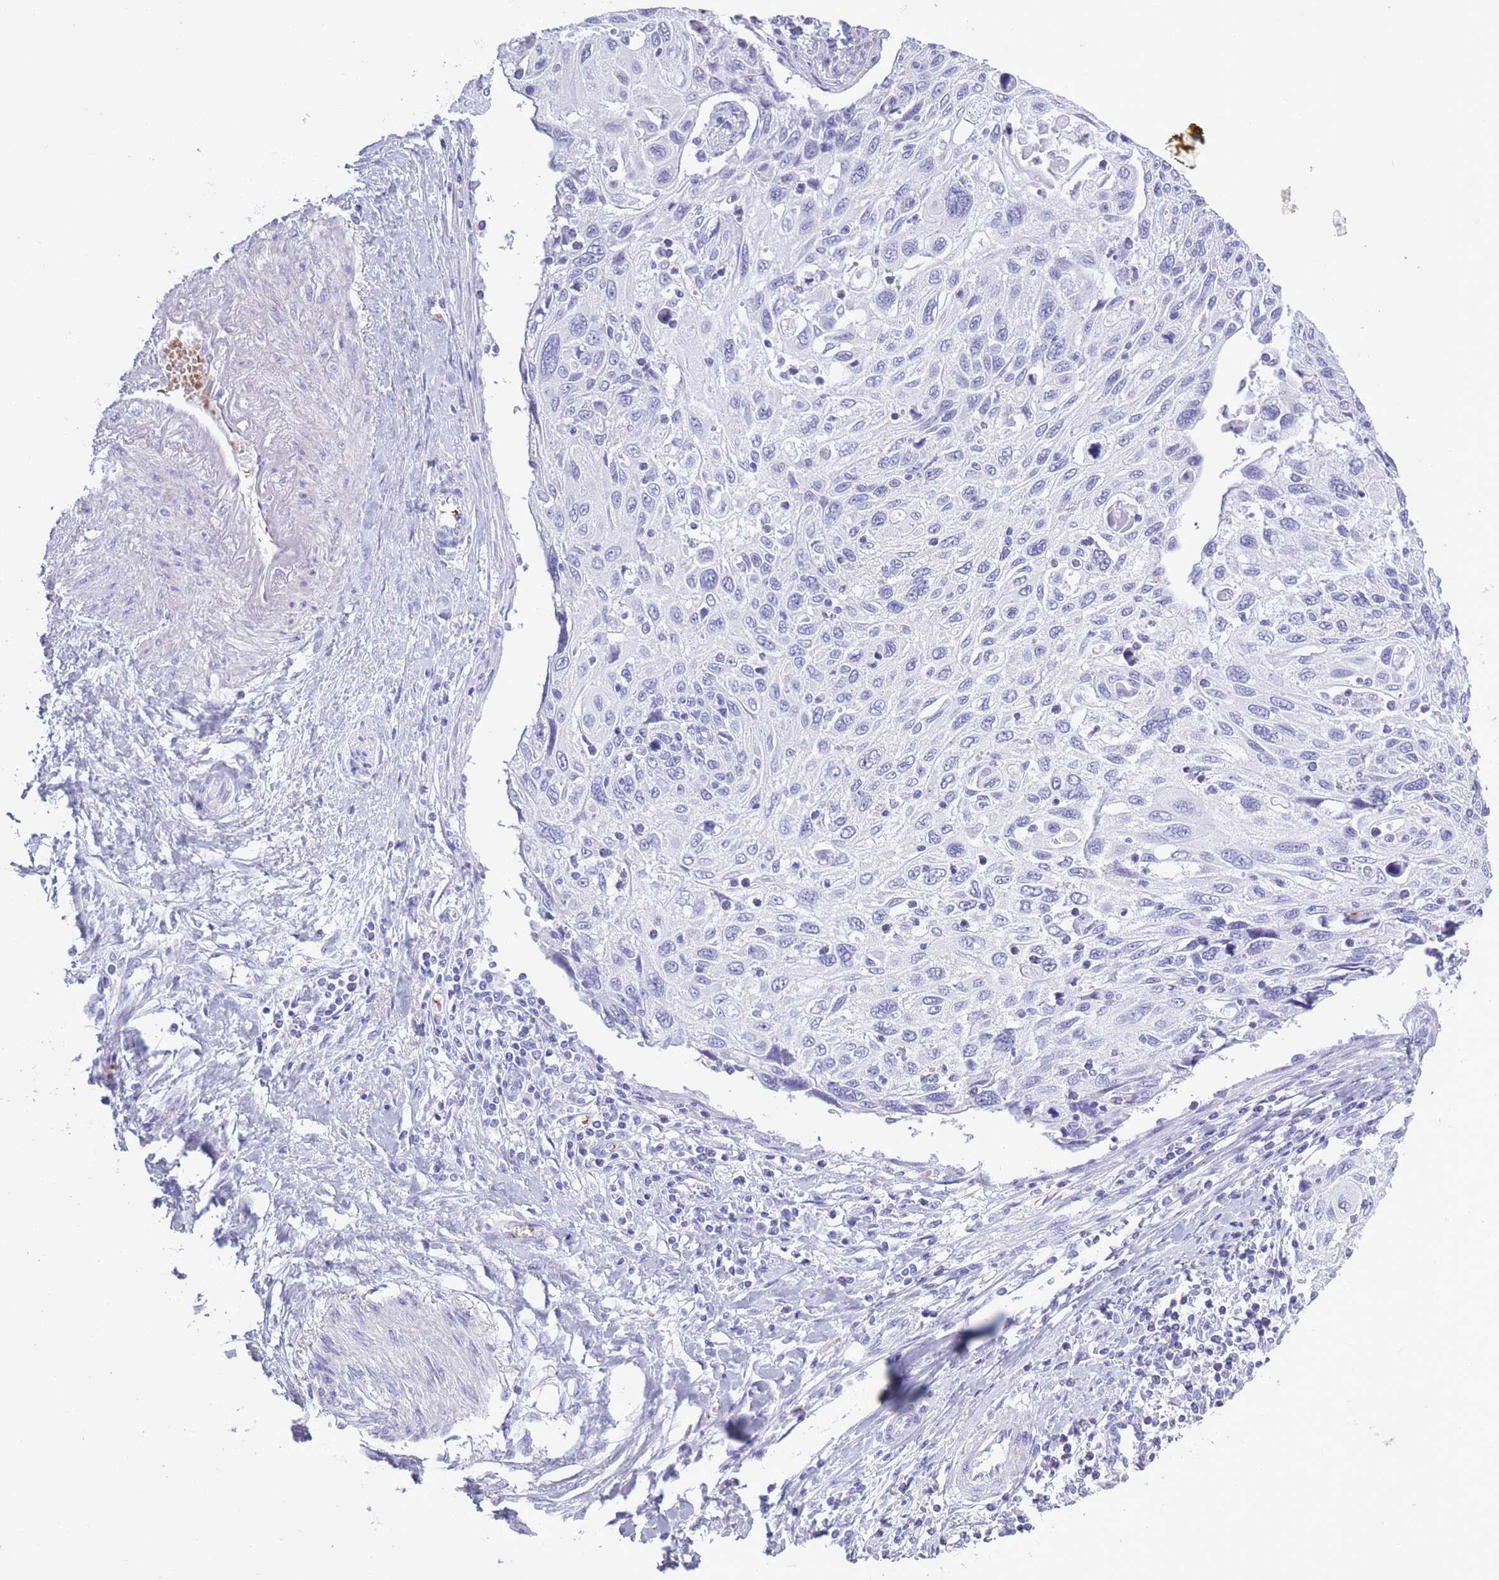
{"staining": {"intensity": "negative", "quantity": "none", "location": "none"}, "tissue": "cervical cancer", "cell_type": "Tumor cells", "image_type": "cancer", "snomed": [{"axis": "morphology", "description": "Squamous cell carcinoma, NOS"}, {"axis": "topography", "description": "Cervix"}], "caption": "Immunohistochemistry micrograph of neoplastic tissue: cervical squamous cell carcinoma stained with DAB (3,3'-diaminobenzidine) exhibits no significant protein expression in tumor cells.", "gene": "OR7C1", "patient": {"sex": "female", "age": 70}}